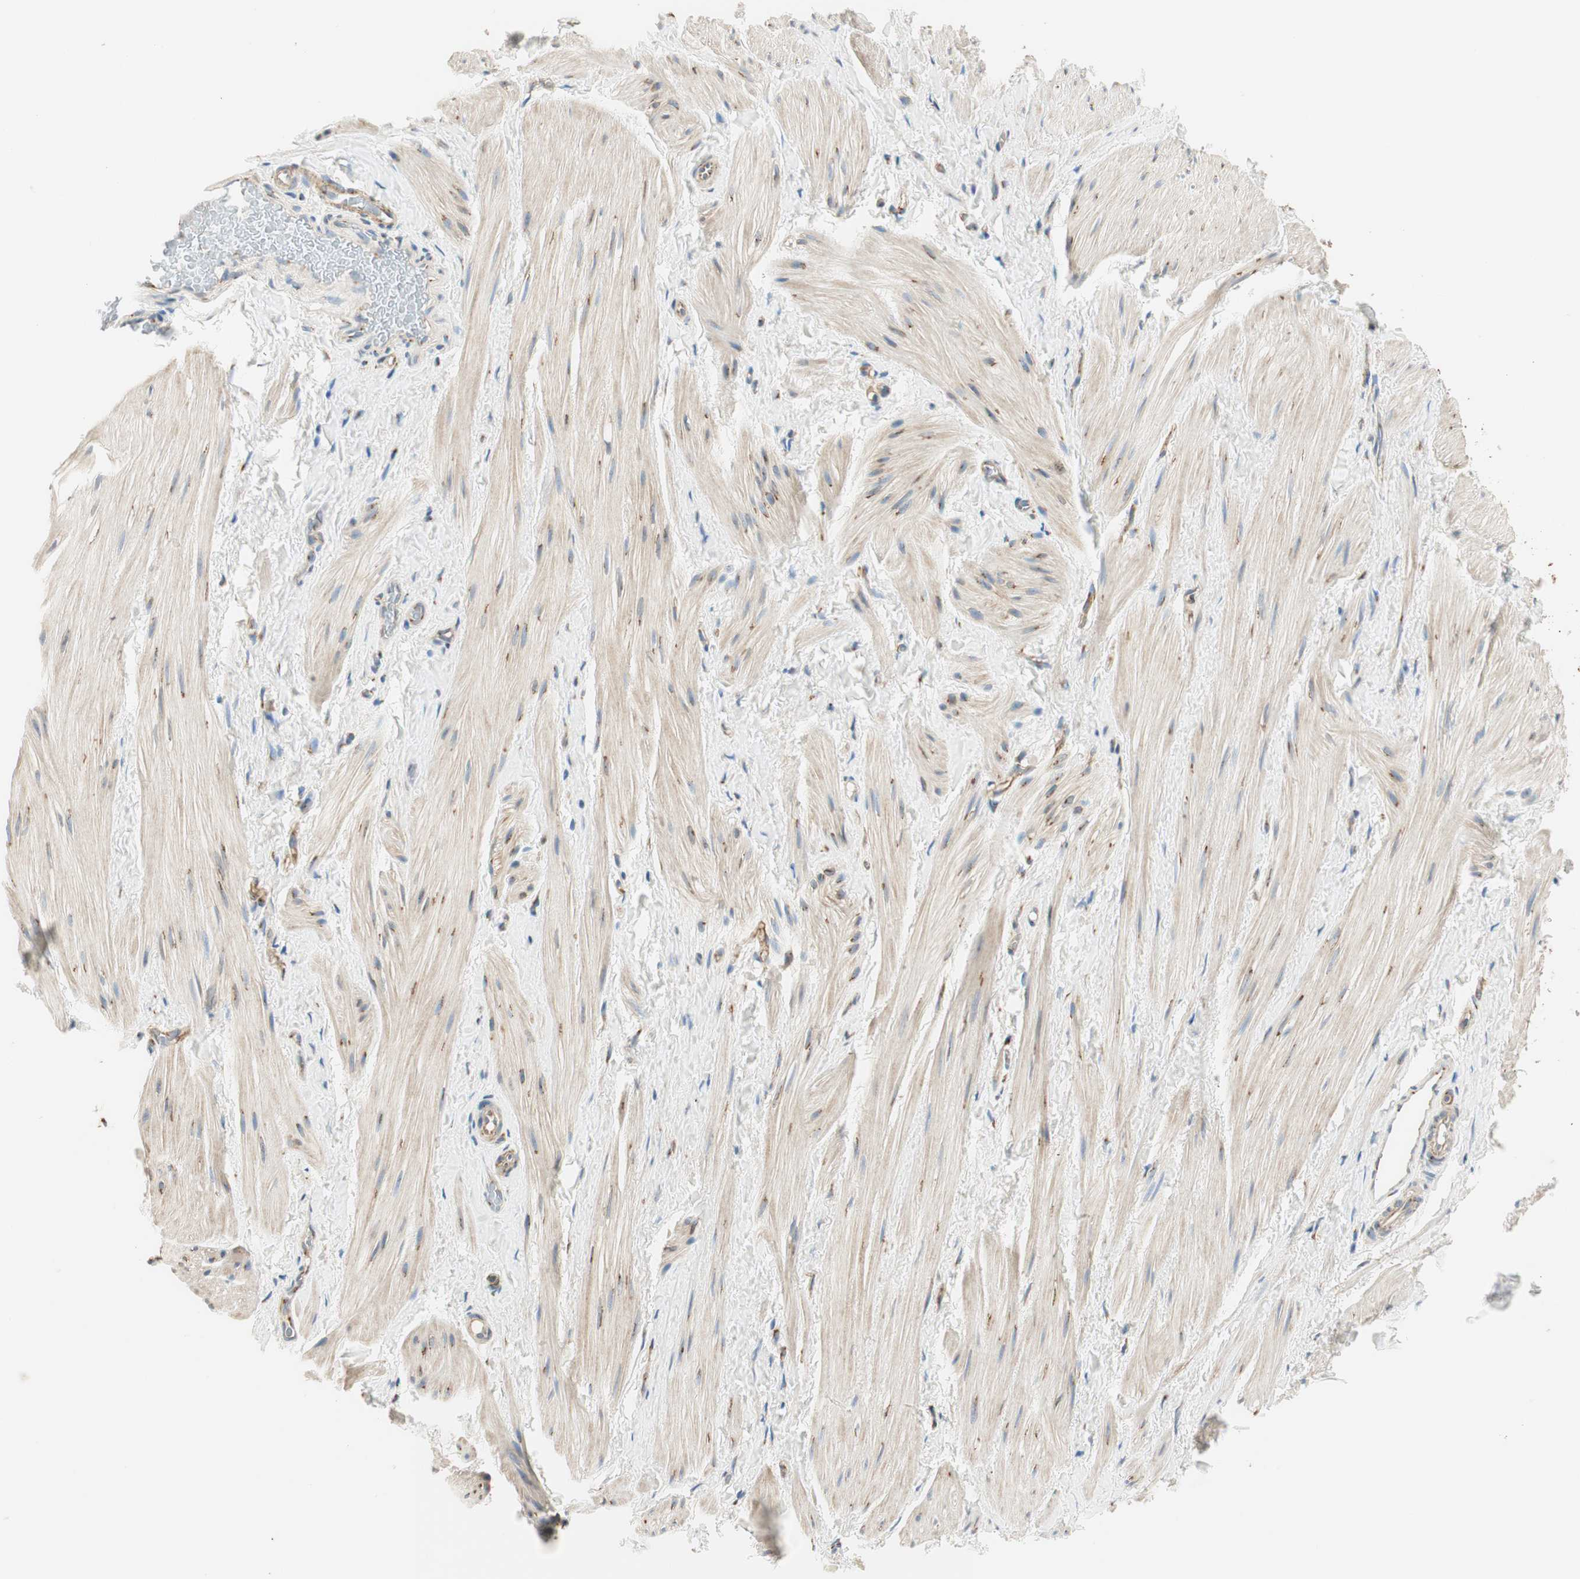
{"staining": {"intensity": "moderate", "quantity": "<25%", "location": "cytoplasmic/membranous"}, "tissue": "smooth muscle", "cell_type": "Smooth muscle cells", "image_type": "normal", "snomed": [{"axis": "morphology", "description": "Normal tissue, NOS"}, {"axis": "topography", "description": "Smooth muscle"}], "caption": "An image of smooth muscle stained for a protein displays moderate cytoplasmic/membranous brown staining in smooth muscle cells. (Brightfield microscopy of DAB IHC at high magnification).", "gene": "TMF1", "patient": {"sex": "male", "age": 16}}